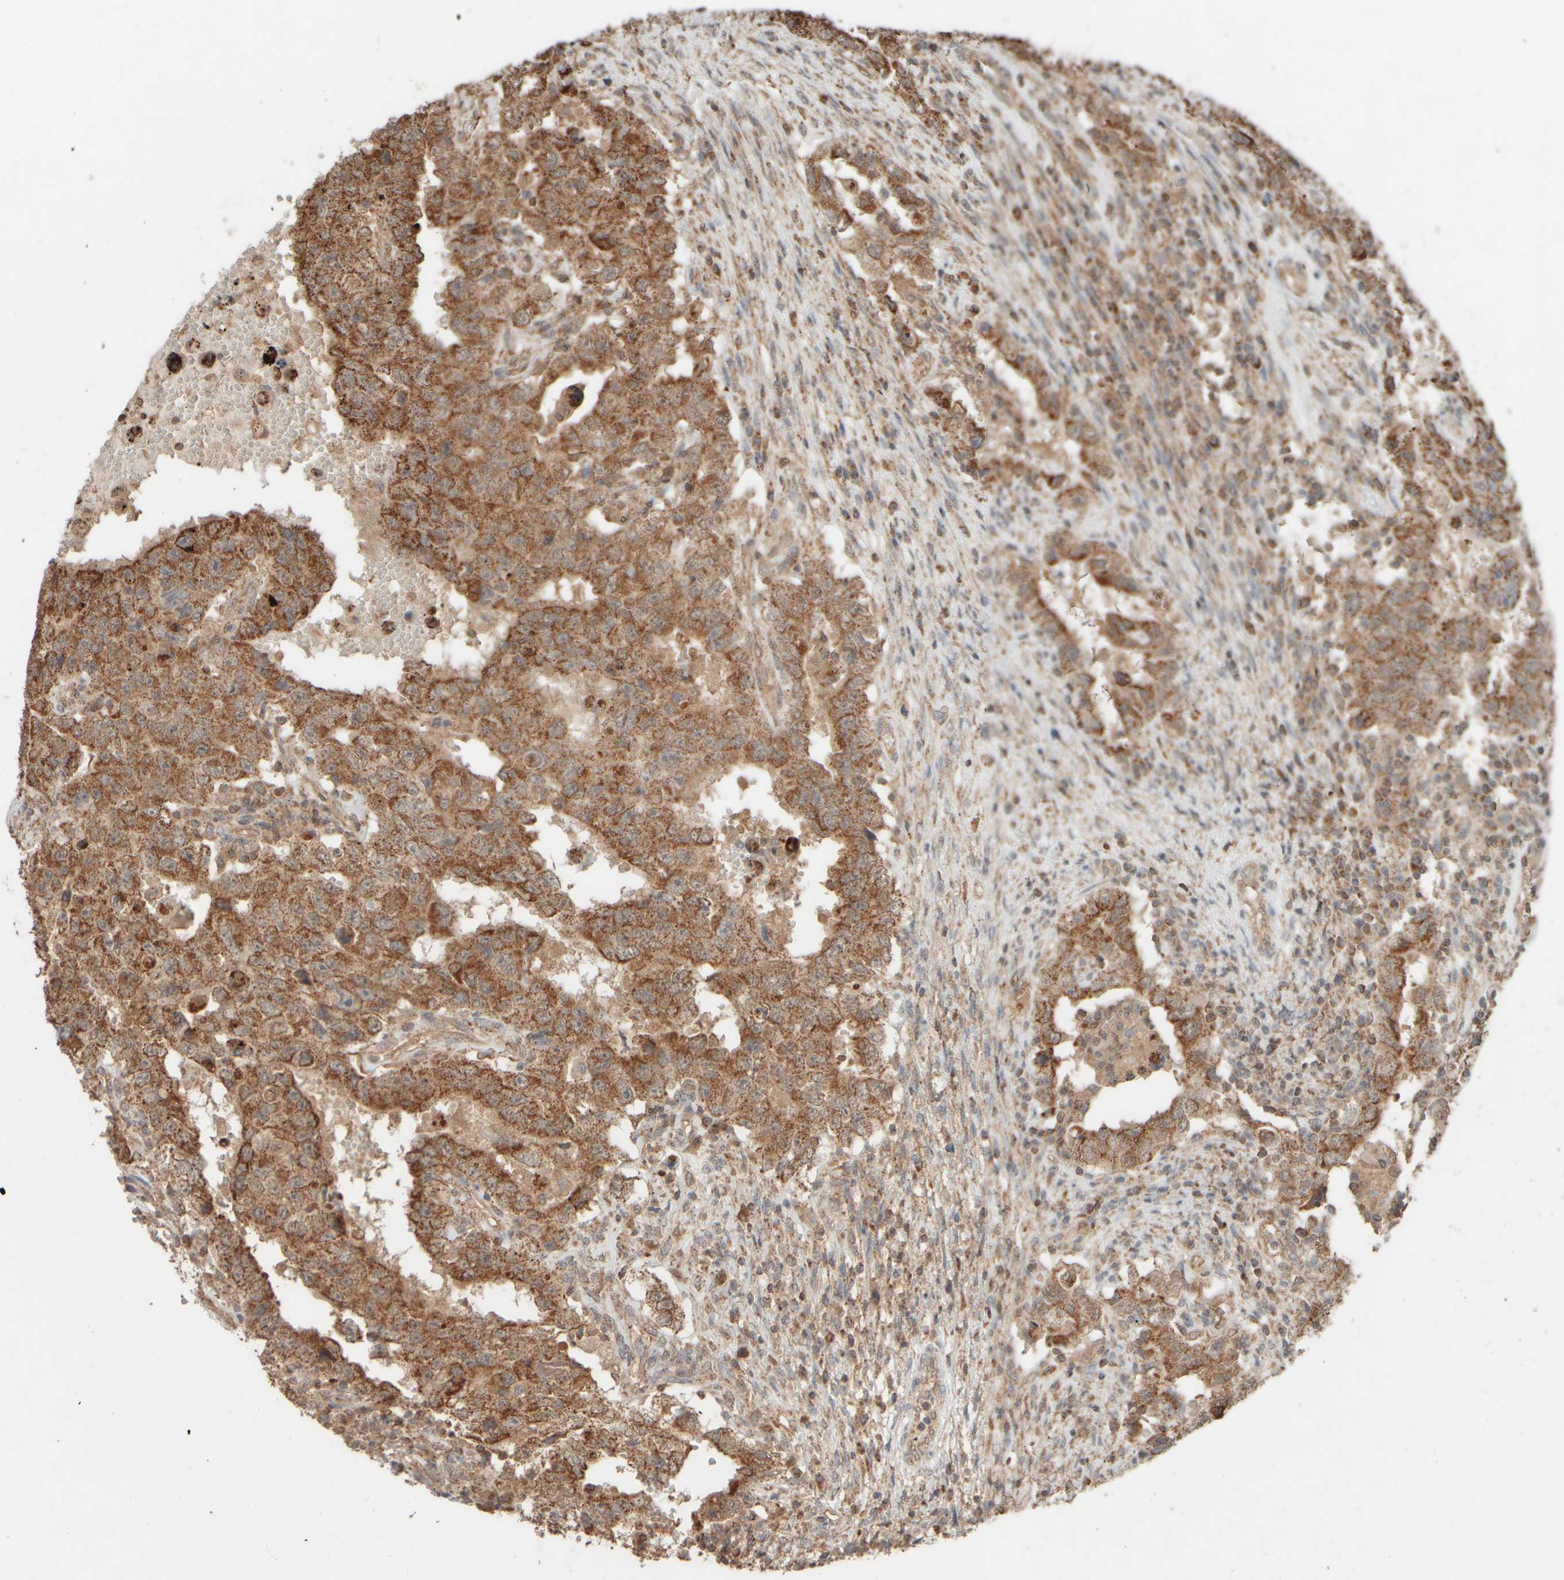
{"staining": {"intensity": "moderate", "quantity": ">75%", "location": "cytoplasmic/membranous"}, "tissue": "testis cancer", "cell_type": "Tumor cells", "image_type": "cancer", "snomed": [{"axis": "morphology", "description": "Carcinoma, Embryonal, NOS"}, {"axis": "topography", "description": "Testis"}], "caption": "Immunohistochemical staining of testis cancer (embryonal carcinoma) reveals medium levels of moderate cytoplasmic/membranous protein positivity in approximately >75% of tumor cells. (DAB = brown stain, brightfield microscopy at high magnification).", "gene": "EIF2B3", "patient": {"sex": "male", "age": 26}}